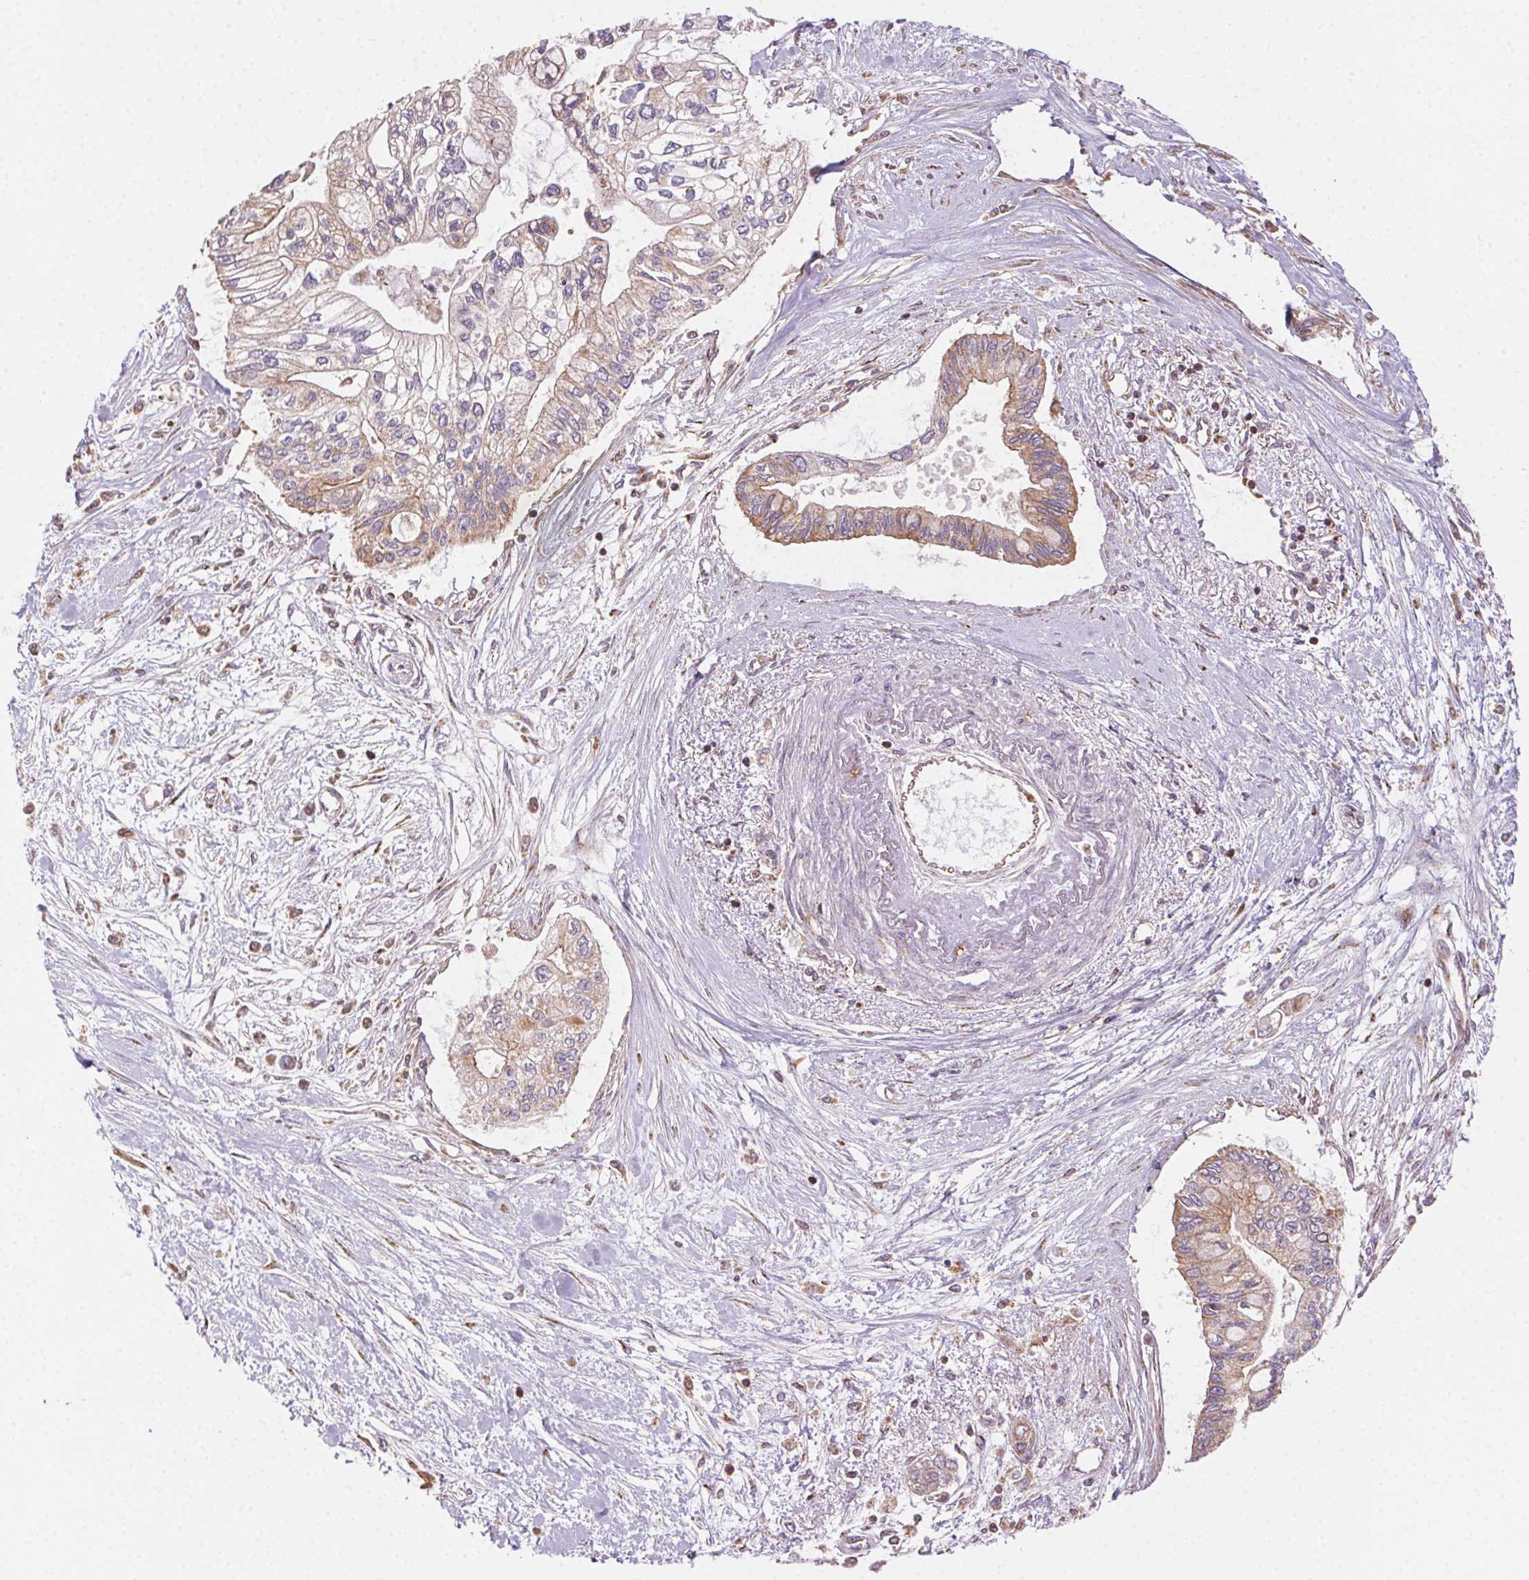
{"staining": {"intensity": "moderate", "quantity": "25%-75%", "location": "cytoplasmic/membranous"}, "tissue": "pancreatic cancer", "cell_type": "Tumor cells", "image_type": "cancer", "snomed": [{"axis": "morphology", "description": "Adenocarcinoma, NOS"}, {"axis": "topography", "description": "Pancreas"}], "caption": "Immunohistochemistry micrograph of neoplastic tissue: adenocarcinoma (pancreatic) stained using immunohistochemistry (IHC) shows medium levels of moderate protein expression localized specifically in the cytoplasmic/membranous of tumor cells, appearing as a cytoplasmic/membranous brown color.", "gene": "CLPB", "patient": {"sex": "female", "age": 77}}